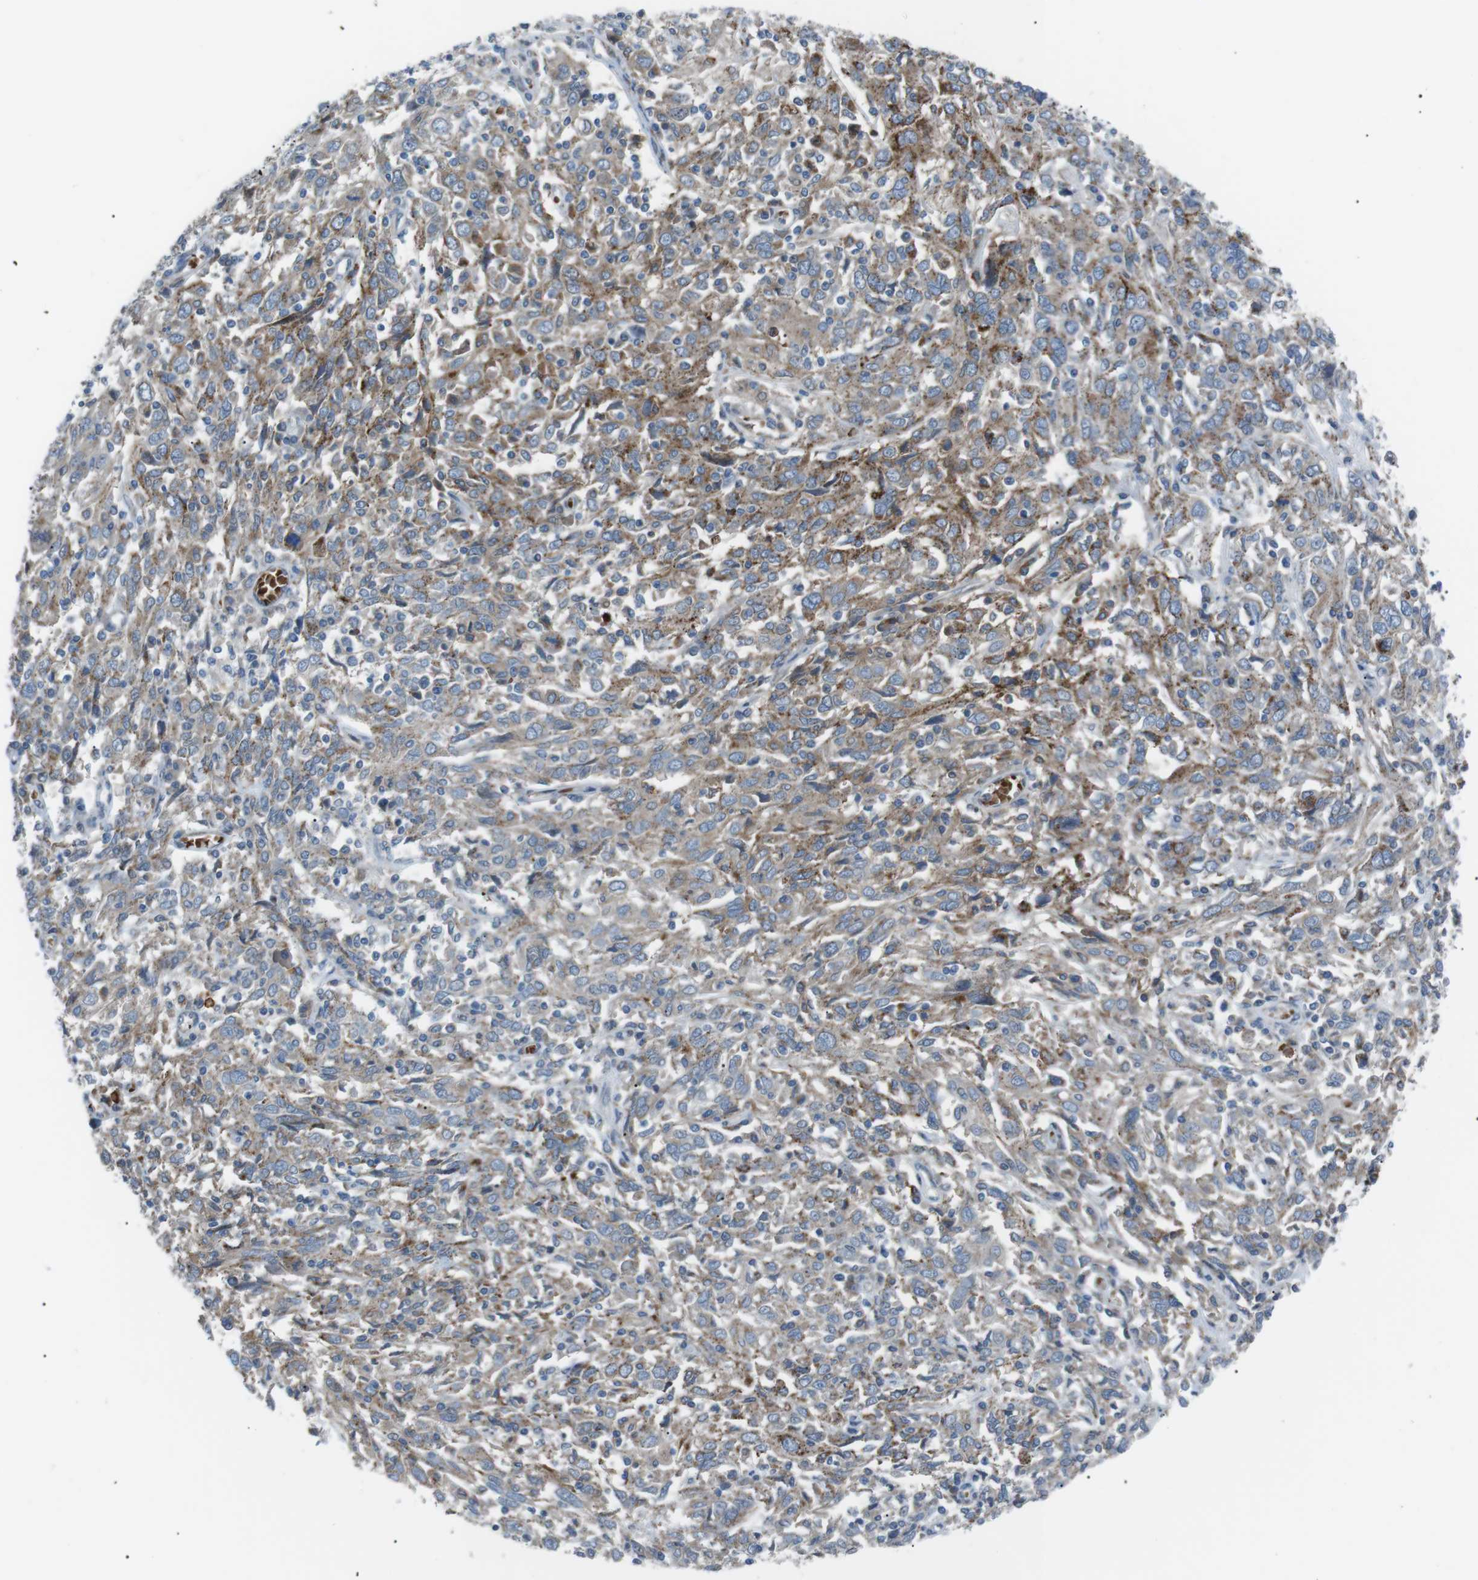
{"staining": {"intensity": "moderate", "quantity": "25%-75%", "location": "cytoplasmic/membranous"}, "tissue": "cervical cancer", "cell_type": "Tumor cells", "image_type": "cancer", "snomed": [{"axis": "morphology", "description": "Squamous cell carcinoma, NOS"}, {"axis": "topography", "description": "Cervix"}], "caption": "This photomicrograph displays immunohistochemistry staining of squamous cell carcinoma (cervical), with medium moderate cytoplasmic/membranous positivity in about 25%-75% of tumor cells.", "gene": "B4GALNT2", "patient": {"sex": "female", "age": 46}}